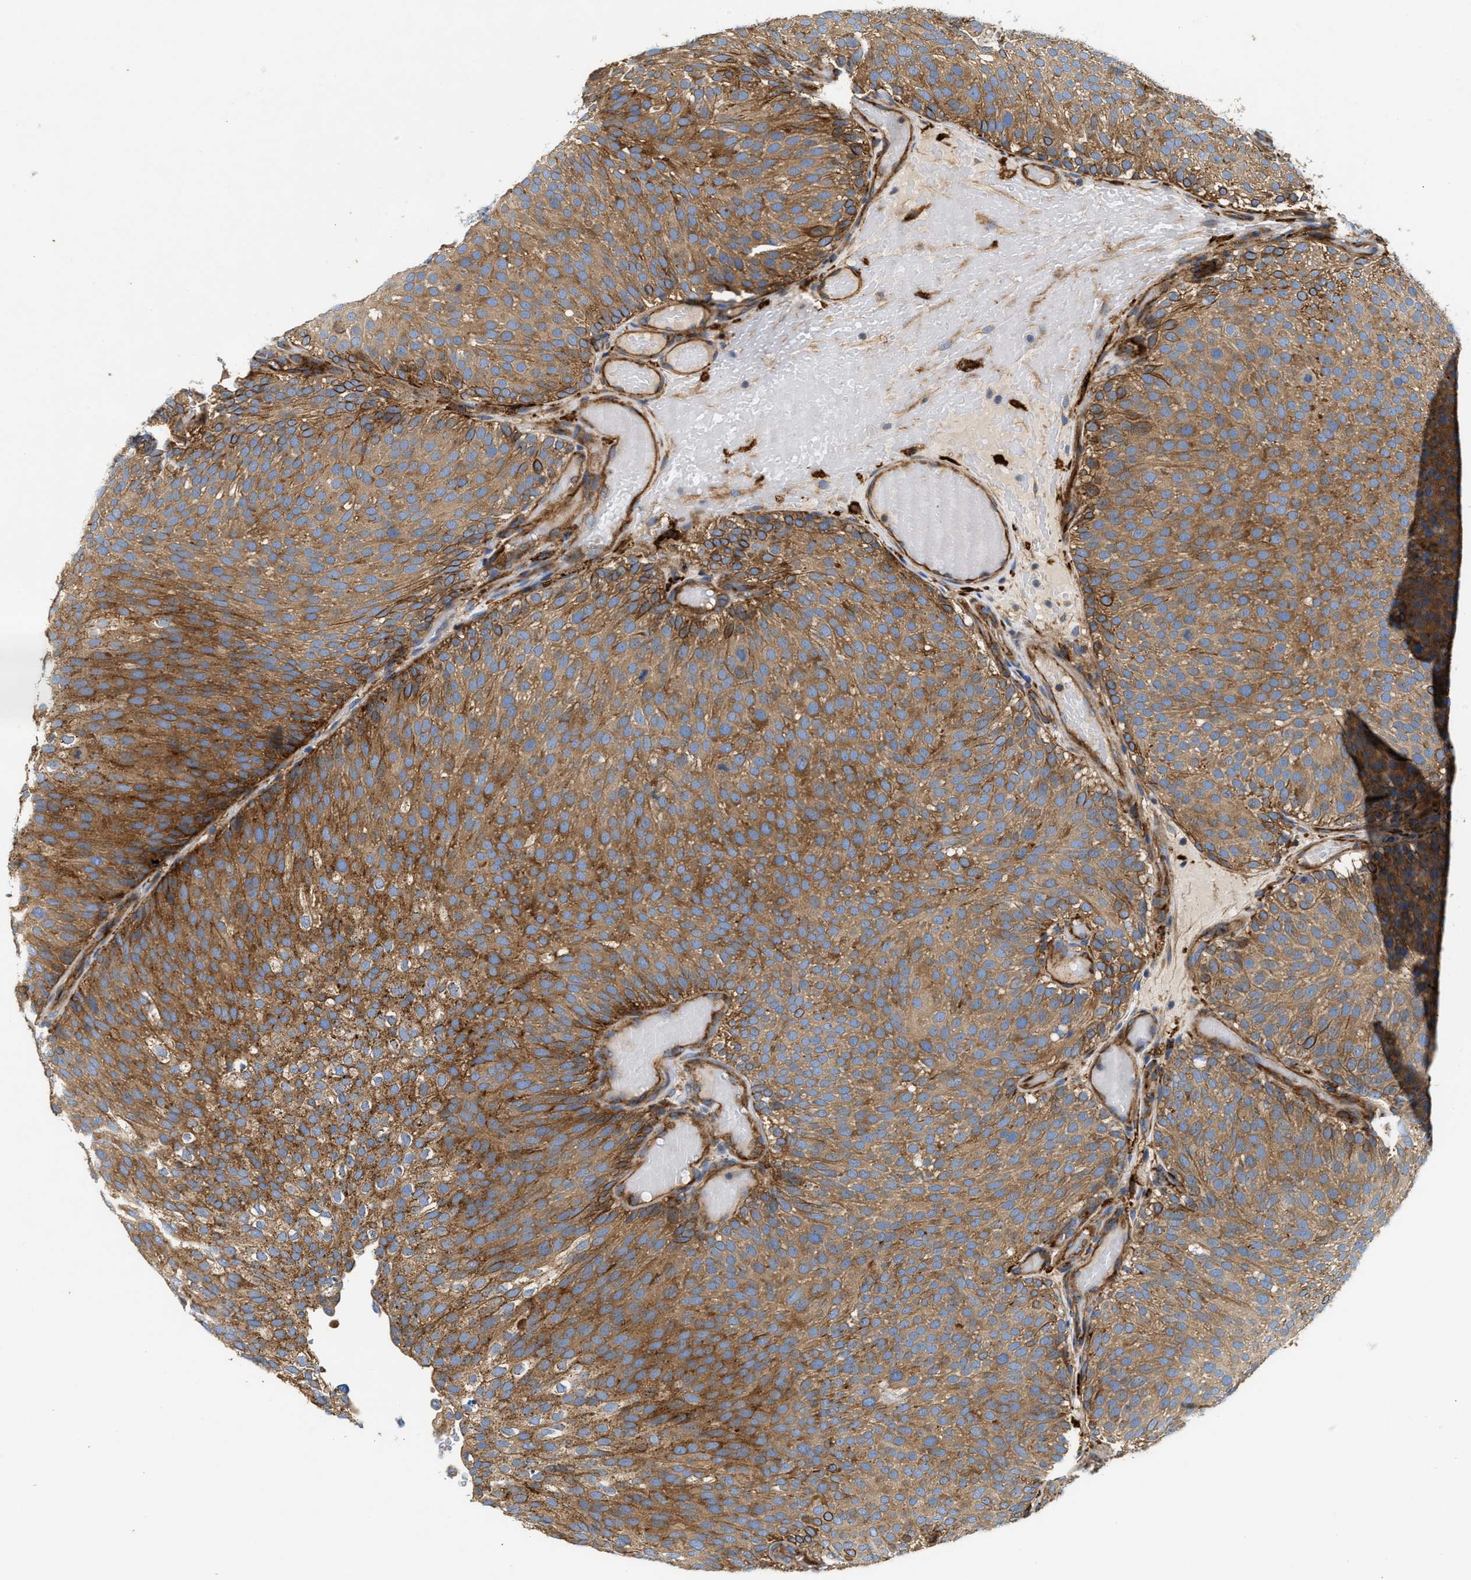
{"staining": {"intensity": "strong", "quantity": ">75%", "location": "cytoplasmic/membranous"}, "tissue": "urothelial cancer", "cell_type": "Tumor cells", "image_type": "cancer", "snomed": [{"axis": "morphology", "description": "Urothelial carcinoma, Low grade"}, {"axis": "topography", "description": "Urinary bladder"}], "caption": "Urothelial carcinoma (low-grade) was stained to show a protein in brown. There is high levels of strong cytoplasmic/membranous positivity in approximately >75% of tumor cells. The staining is performed using DAB (3,3'-diaminobenzidine) brown chromogen to label protein expression. The nuclei are counter-stained blue using hematoxylin.", "gene": "NSUN7", "patient": {"sex": "male", "age": 78}}